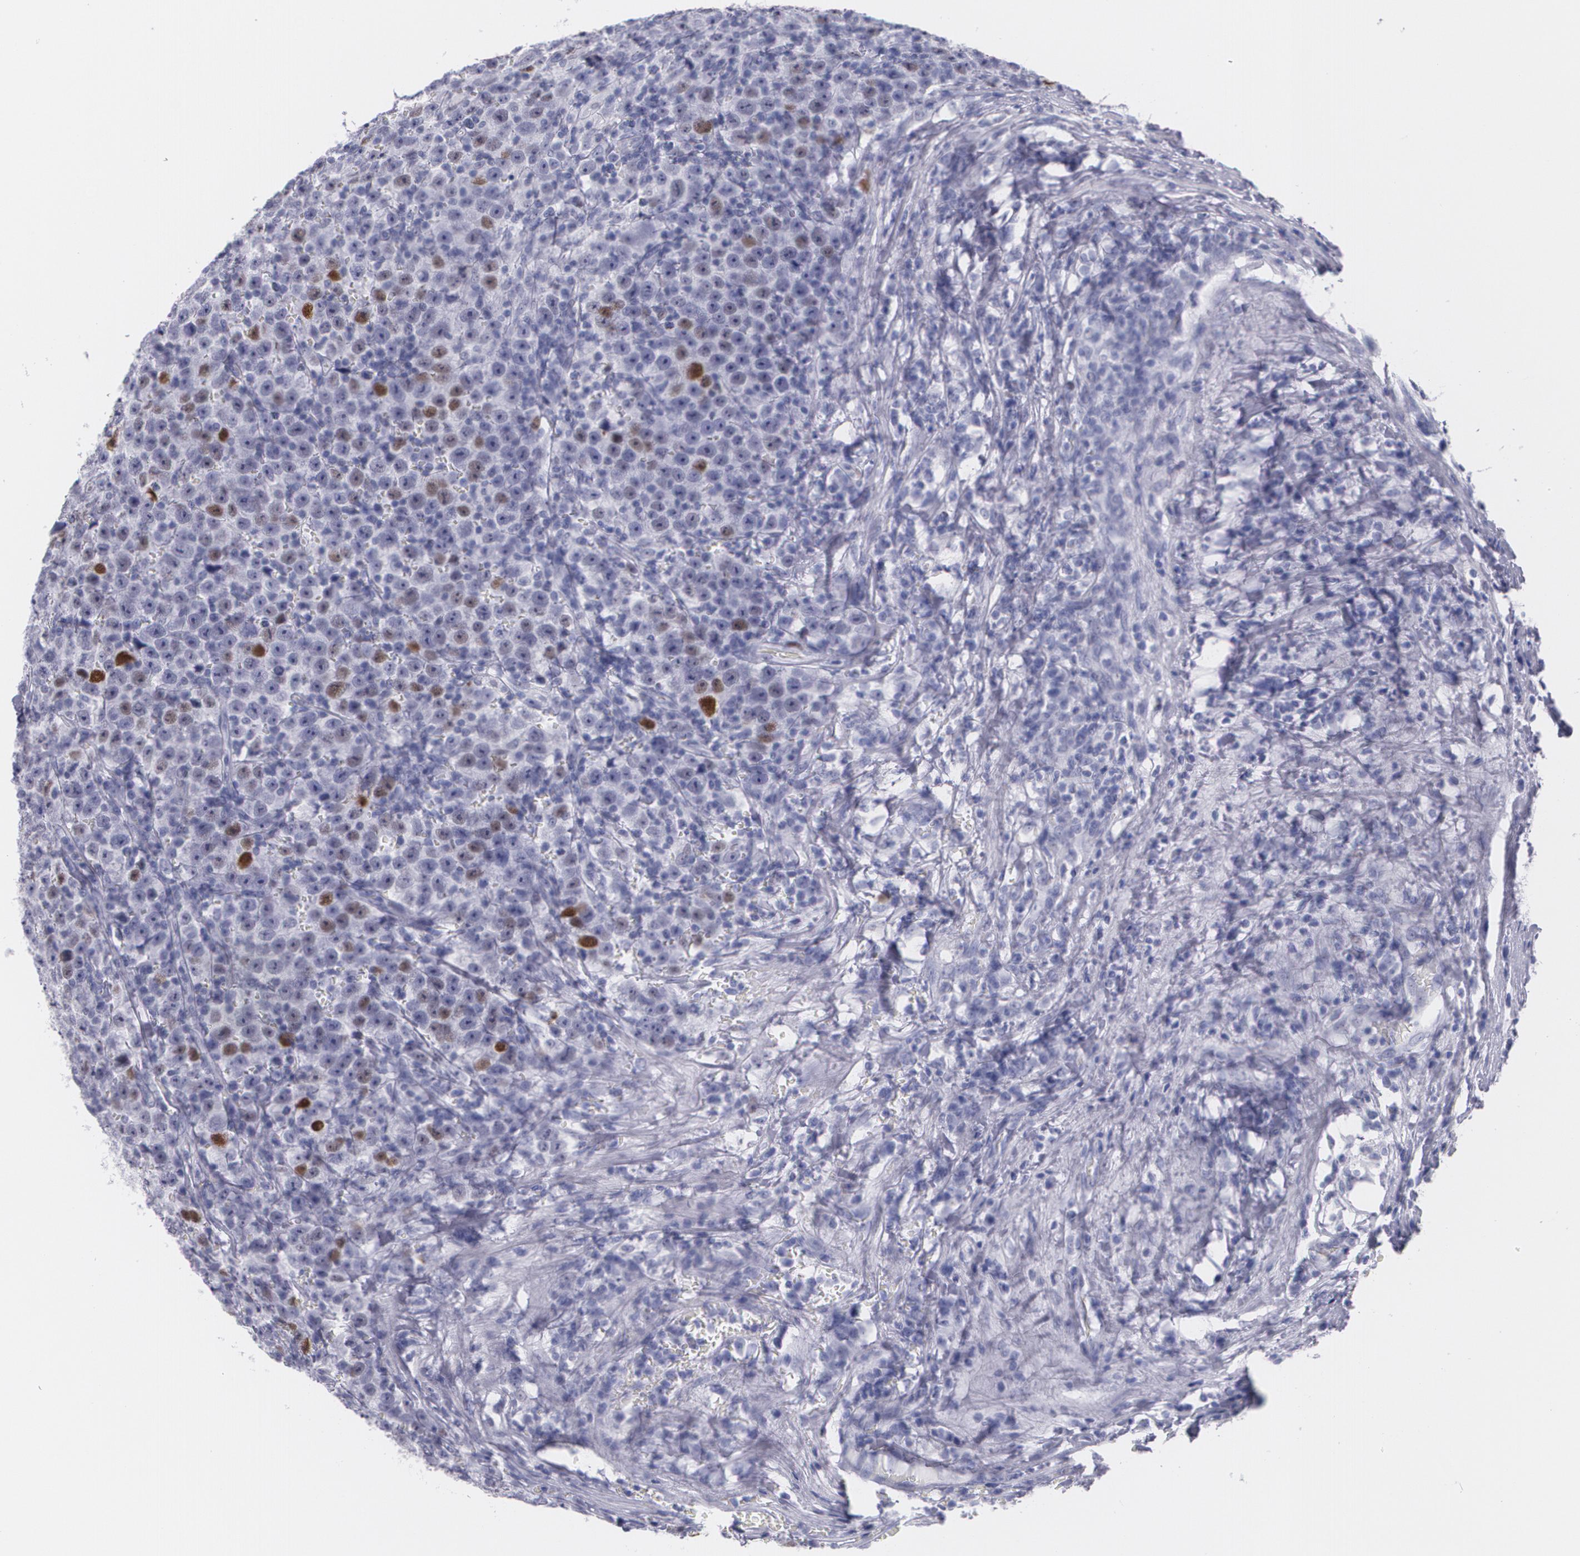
{"staining": {"intensity": "weak", "quantity": "<25%", "location": "nuclear"}, "tissue": "testis cancer", "cell_type": "Tumor cells", "image_type": "cancer", "snomed": [{"axis": "morphology", "description": "Seminoma, NOS"}, {"axis": "topography", "description": "Testis"}], "caption": "The IHC photomicrograph has no significant positivity in tumor cells of testis cancer (seminoma) tissue.", "gene": "TP53", "patient": {"sex": "male", "age": 43}}